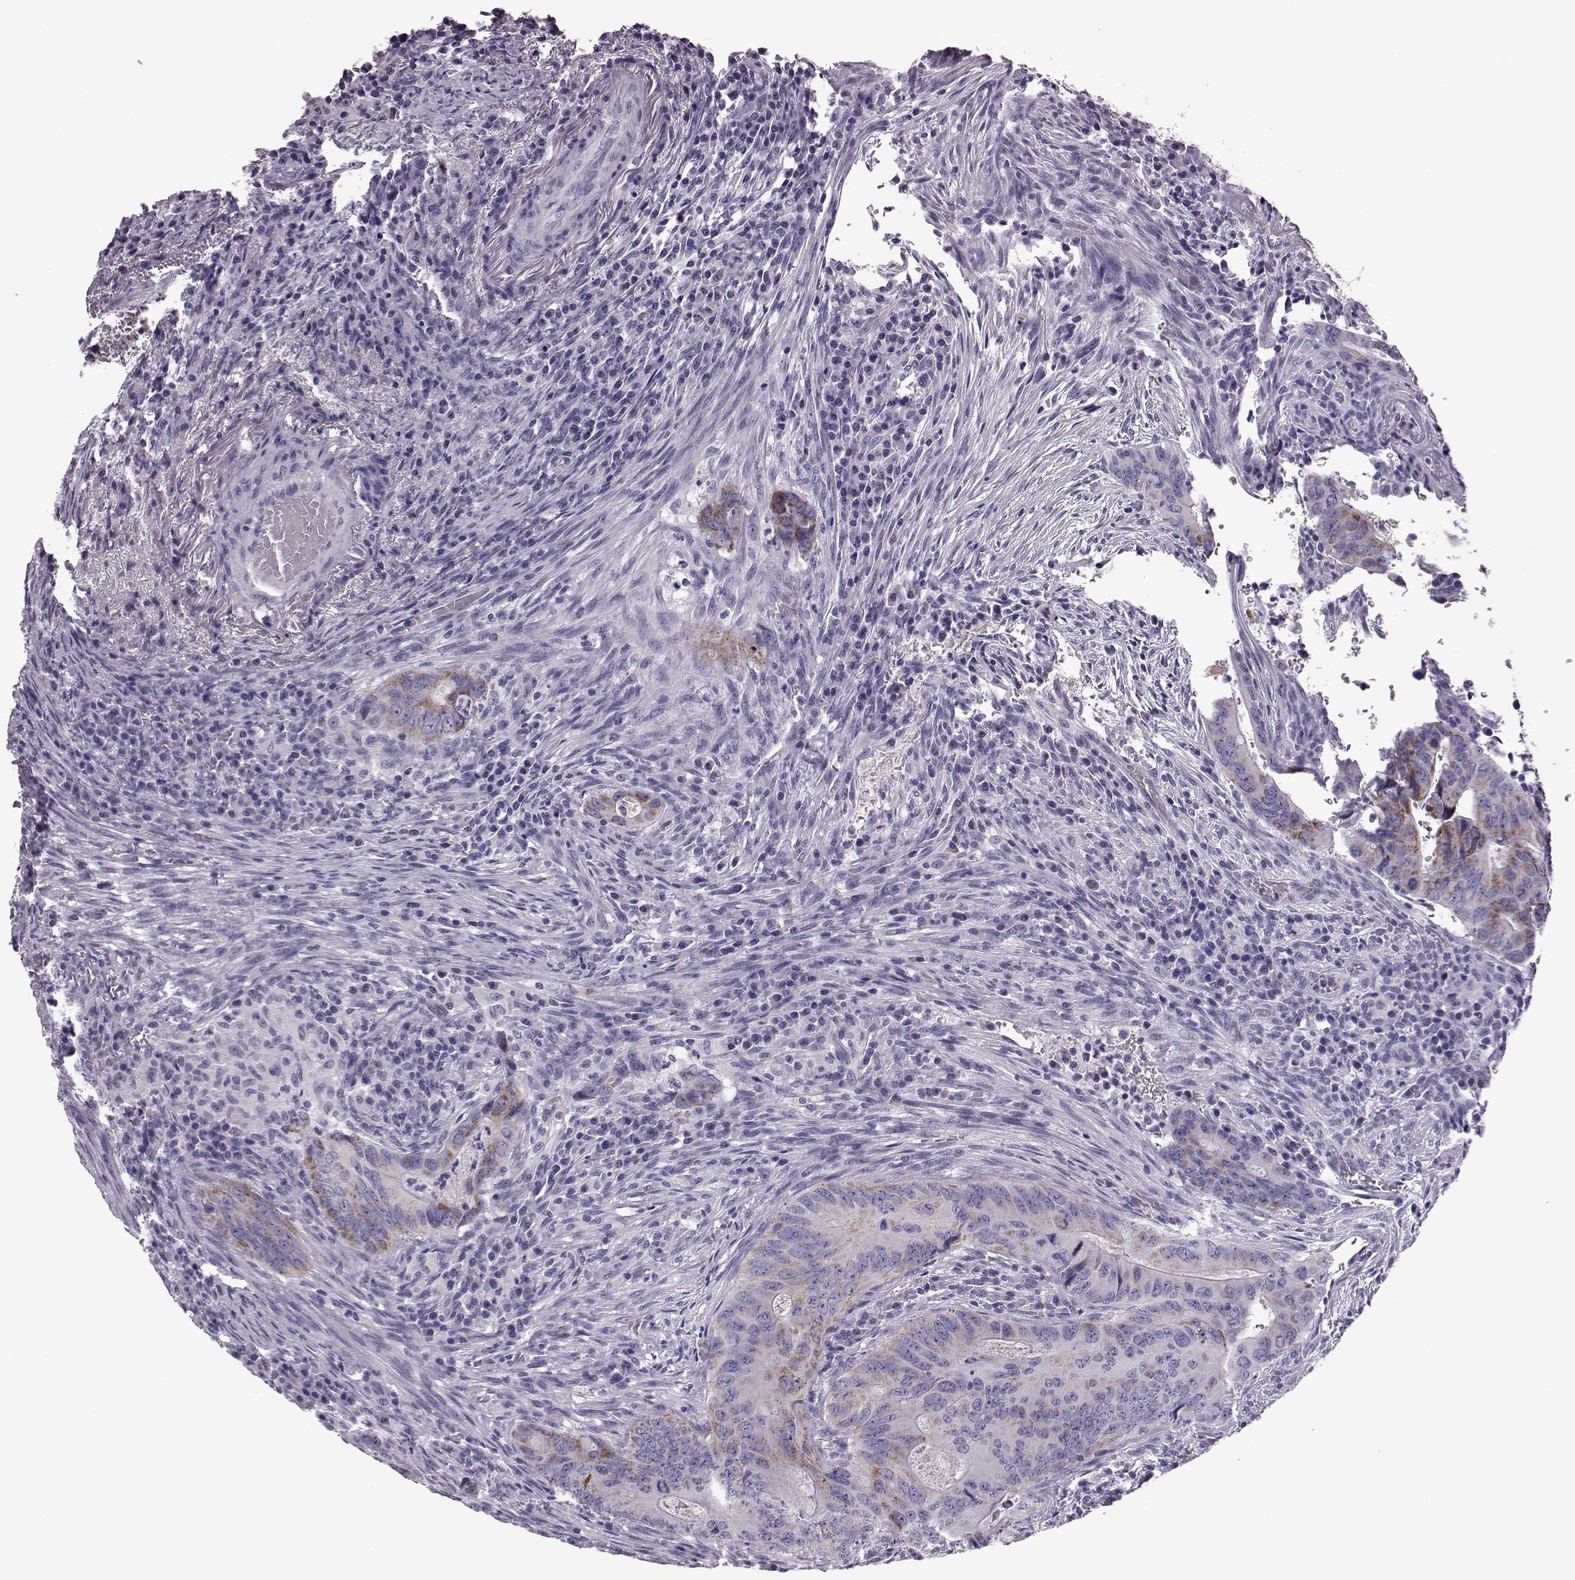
{"staining": {"intensity": "moderate", "quantity": "25%-75%", "location": "cytoplasmic/membranous"}, "tissue": "colorectal cancer", "cell_type": "Tumor cells", "image_type": "cancer", "snomed": [{"axis": "morphology", "description": "Adenocarcinoma, NOS"}, {"axis": "topography", "description": "Colon"}], "caption": "Moderate cytoplasmic/membranous expression for a protein is appreciated in approximately 25%-75% of tumor cells of colorectal cancer using immunohistochemistry.", "gene": "RIMS2", "patient": {"sex": "female", "age": 74}}